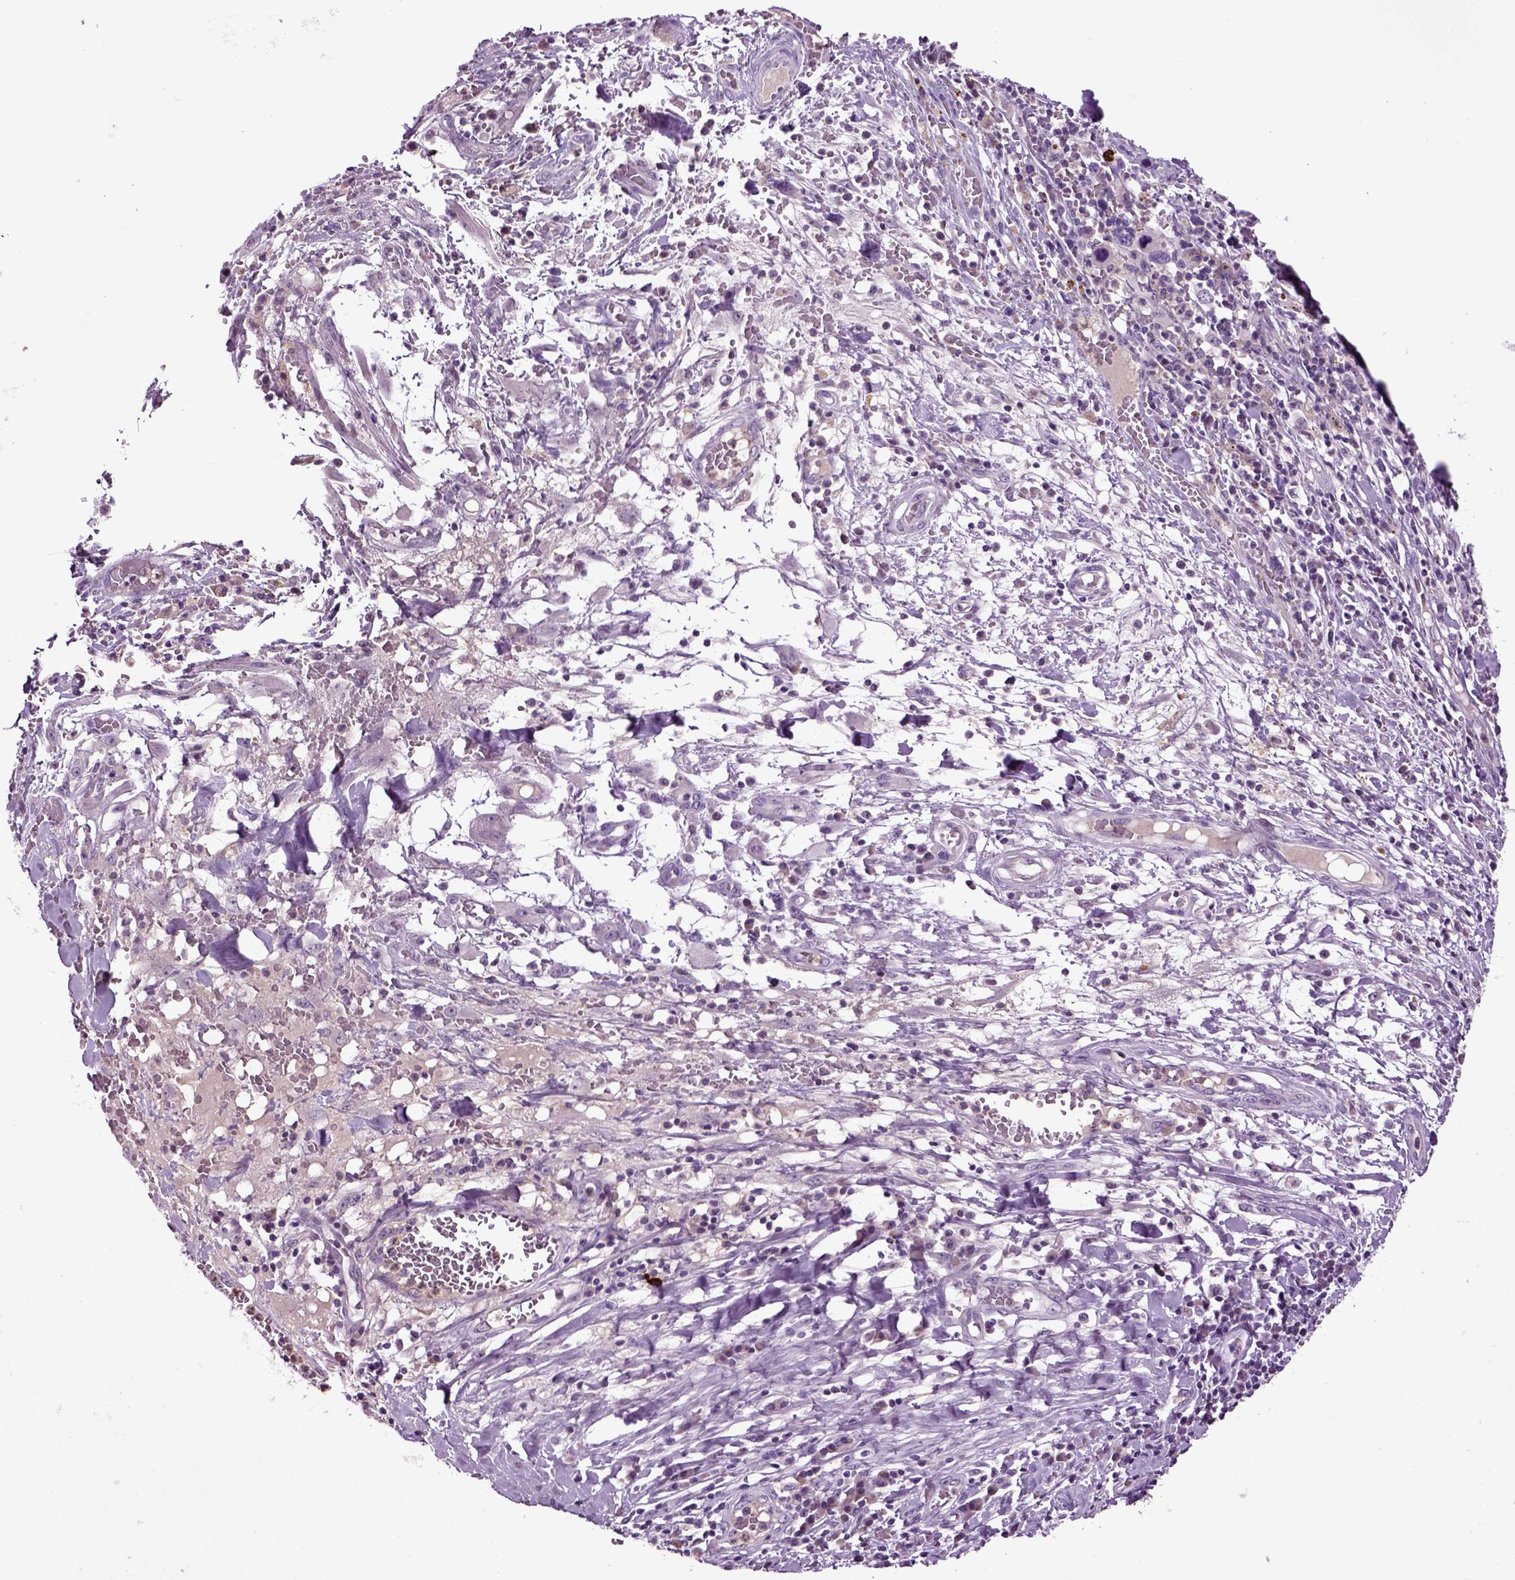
{"staining": {"intensity": "negative", "quantity": "none", "location": "none"}, "tissue": "melanoma", "cell_type": "Tumor cells", "image_type": "cancer", "snomed": [{"axis": "morphology", "description": "Malignant melanoma, NOS"}, {"axis": "topography", "description": "Skin"}], "caption": "This is a micrograph of immunohistochemistry staining of melanoma, which shows no expression in tumor cells.", "gene": "FGF11", "patient": {"sex": "female", "age": 91}}